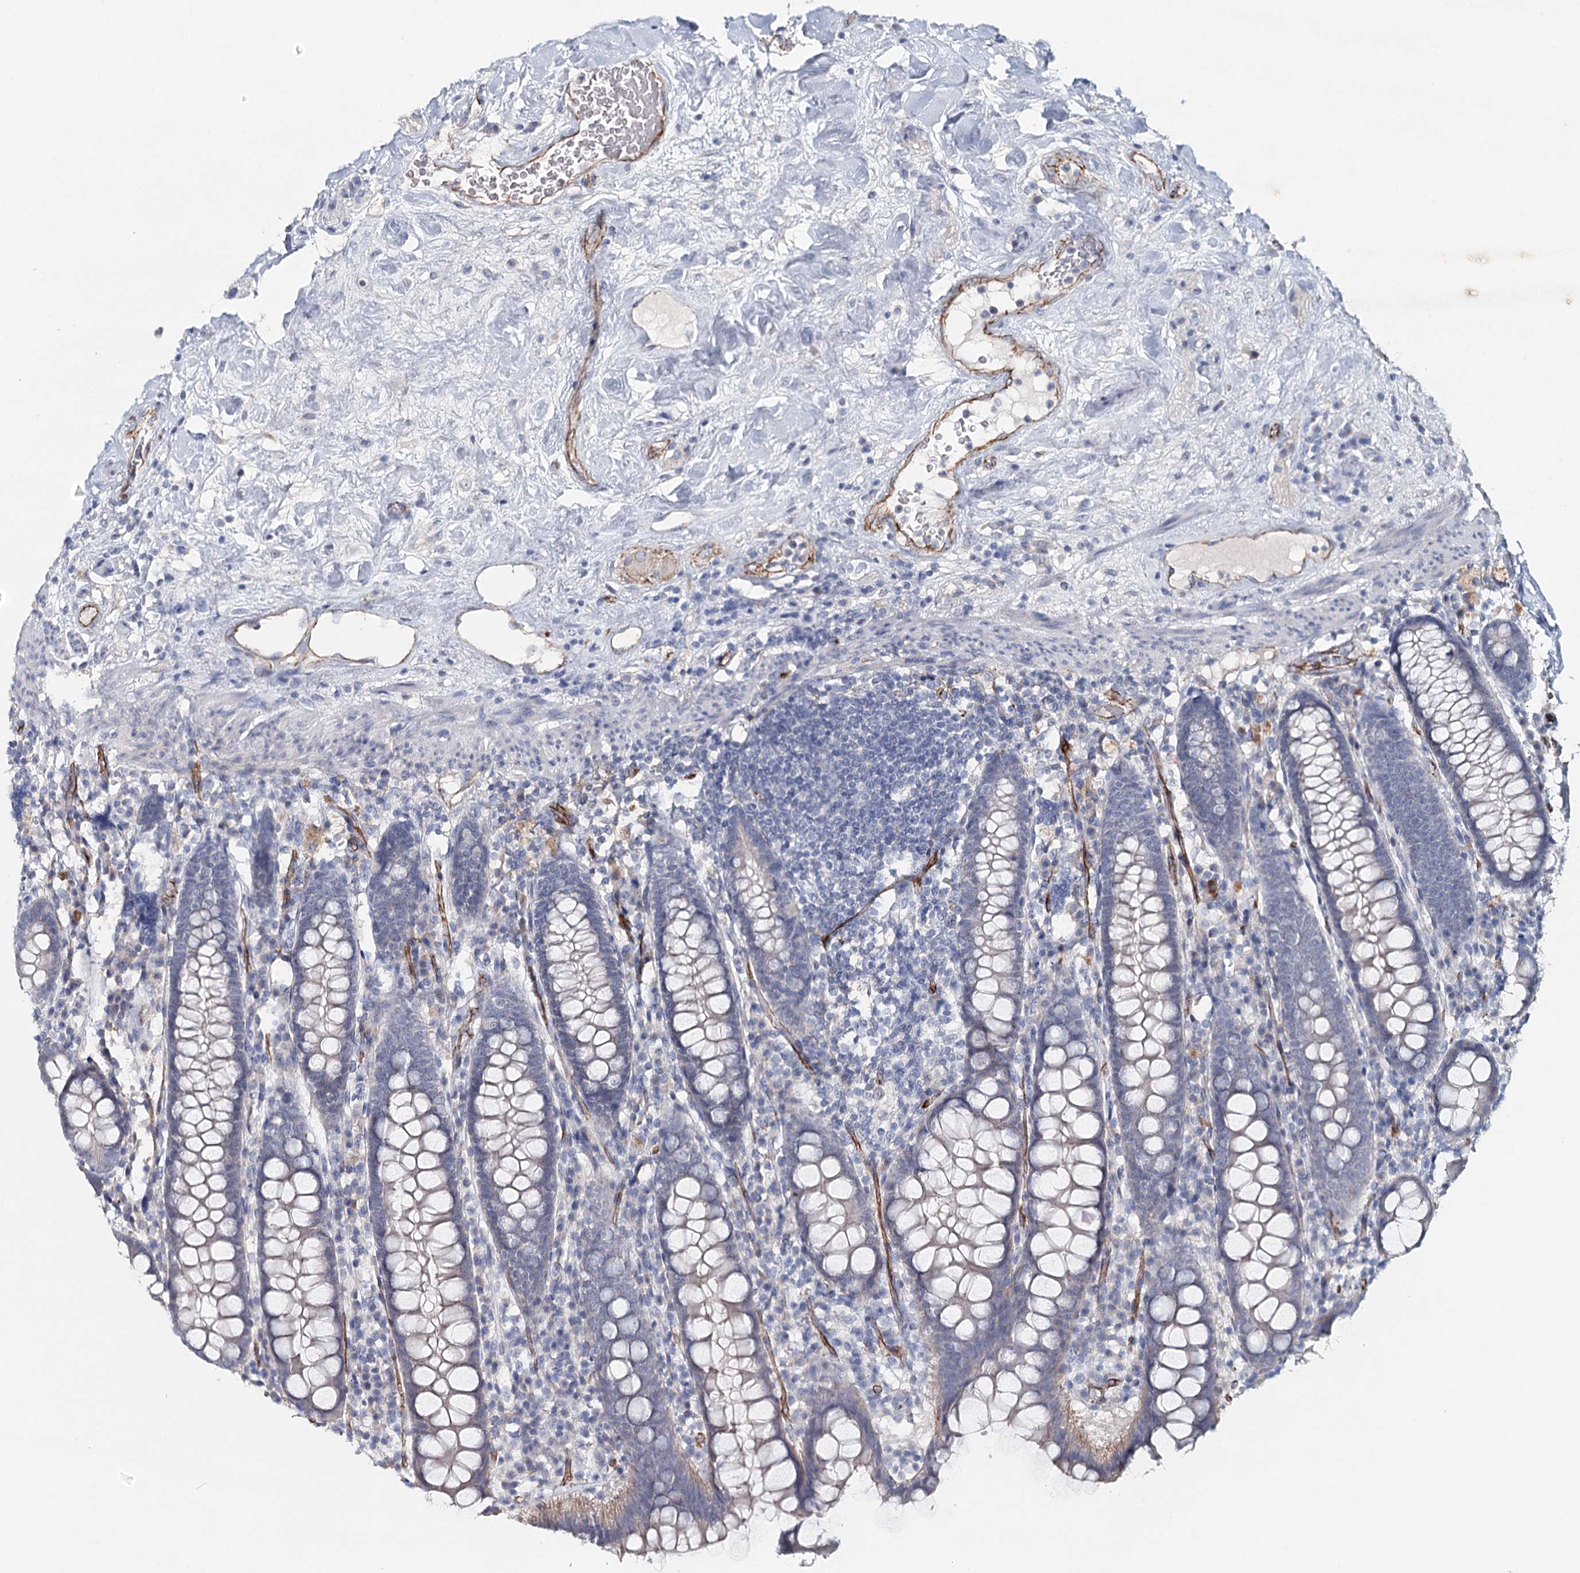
{"staining": {"intensity": "strong", "quantity": ">75%", "location": "cytoplasmic/membranous"}, "tissue": "colon", "cell_type": "Endothelial cells", "image_type": "normal", "snomed": [{"axis": "morphology", "description": "Normal tissue, NOS"}, {"axis": "topography", "description": "Colon"}], "caption": "Benign colon reveals strong cytoplasmic/membranous staining in about >75% of endothelial cells The staining was performed using DAB (3,3'-diaminobenzidine), with brown indicating positive protein expression. Nuclei are stained blue with hematoxylin..", "gene": "SYNPO", "patient": {"sex": "female", "age": 79}}